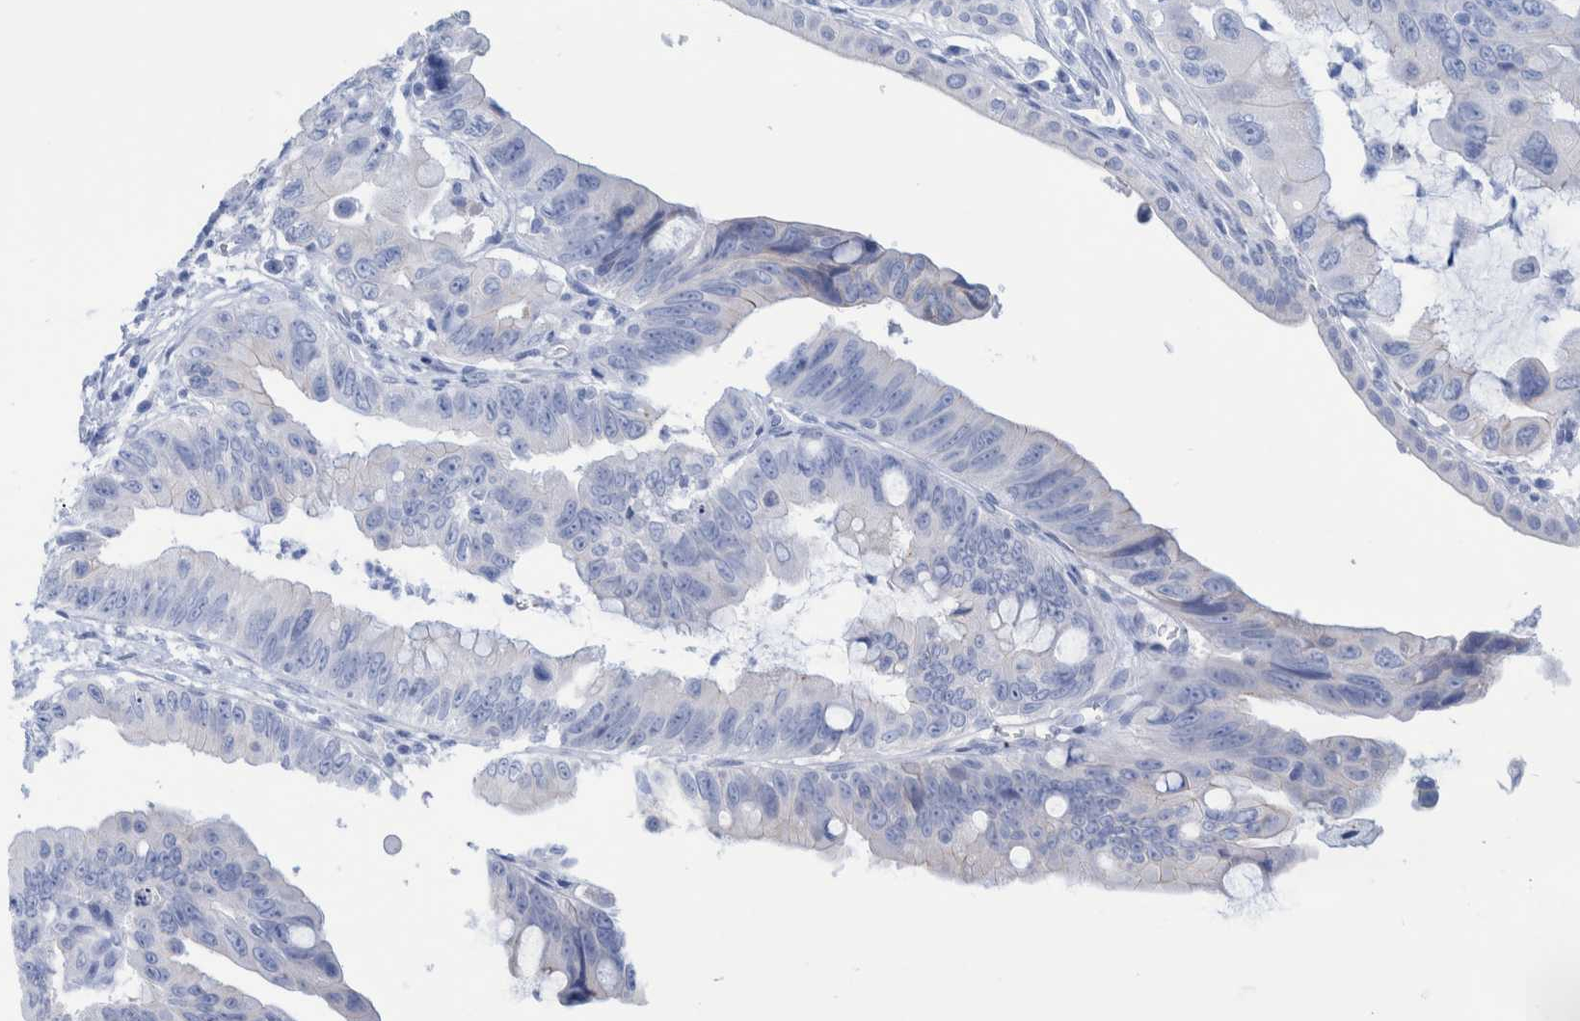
{"staining": {"intensity": "negative", "quantity": "none", "location": "none"}, "tissue": "pancreatic cancer", "cell_type": "Tumor cells", "image_type": "cancer", "snomed": [{"axis": "morphology", "description": "Adenocarcinoma, NOS"}, {"axis": "topography", "description": "Pancreas"}], "caption": "Pancreatic adenocarcinoma was stained to show a protein in brown. There is no significant expression in tumor cells.", "gene": "PERP", "patient": {"sex": "female", "age": 72}}